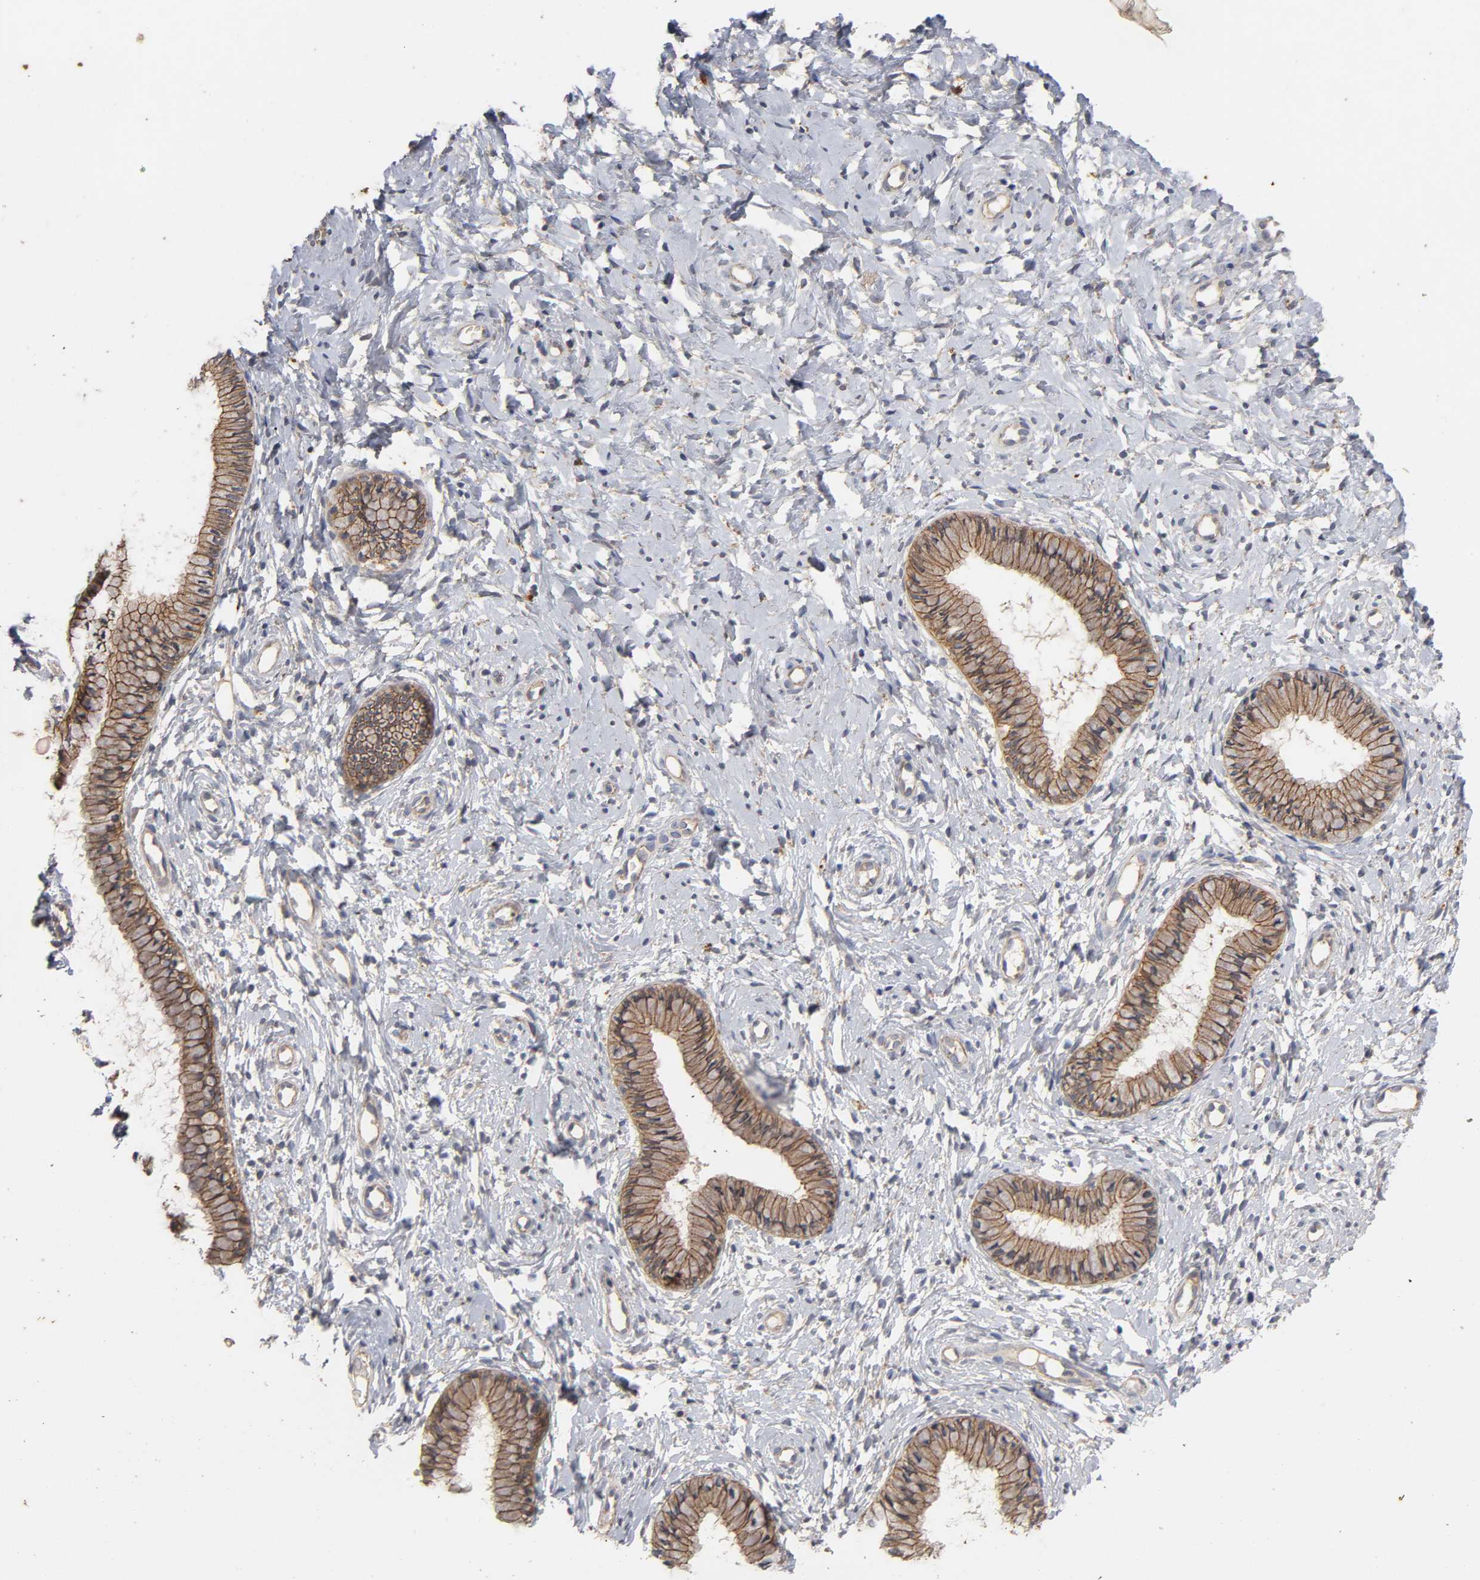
{"staining": {"intensity": "moderate", "quantity": ">75%", "location": "cytoplasmic/membranous"}, "tissue": "cervix", "cell_type": "Glandular cells", "image_type": "normal", "snomed": [{"axis": "morphology", "description": "Normal tissue, NOS"}, {"axis": "topography", "description": "Cervix"}], "caption": "There is medium levels of moderate cytoplasmic/membranous positivity in glandular cells of normal cervix, as demonstrated by immunohistochemical staining (brown color).", "gene": "PDZD11", "patient": {"sex": "female", "age": 46}}